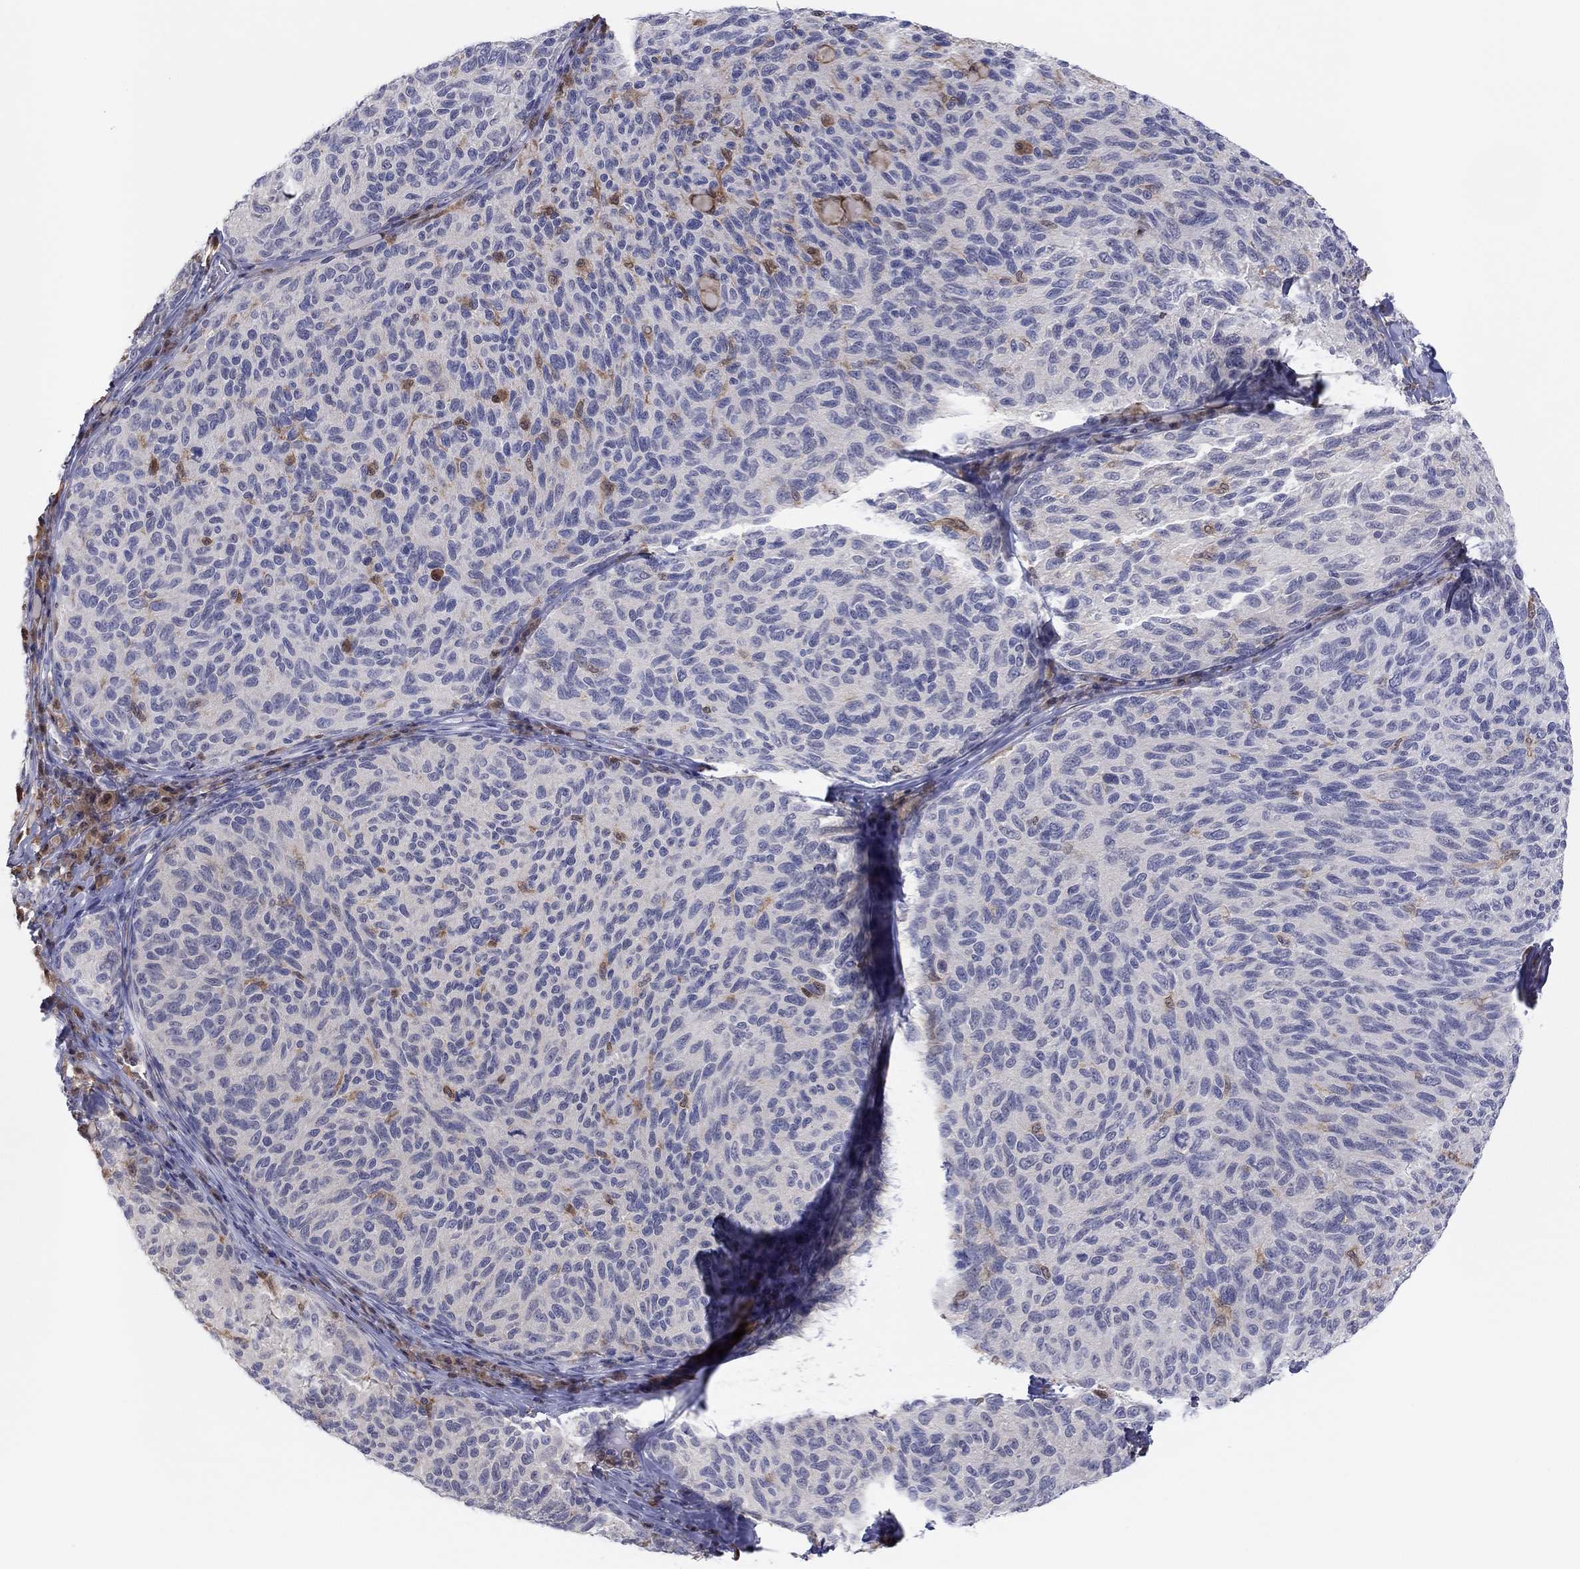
{"staining": {"intensity": "negative", "quantity": "none", "location": "none"}, "tissue": "melanoma", "cell_type": "Tumor cells", "image_type": "cancer", "snomed": [{"axis": "morphology", "description": "Malignant melanoma, NOS"}, {"axis": "topography", "description": "Skin"}], "caption": "Immunohistochemistry (IHC) image of neoplastic tissue: human malignant melanoma stained with DAB (3,3'-diaminobenzidine) exhibits no significant protein expression in tumor cells.", "gene": "PDXK", "patient": {"sex": "female", "age": 73}}